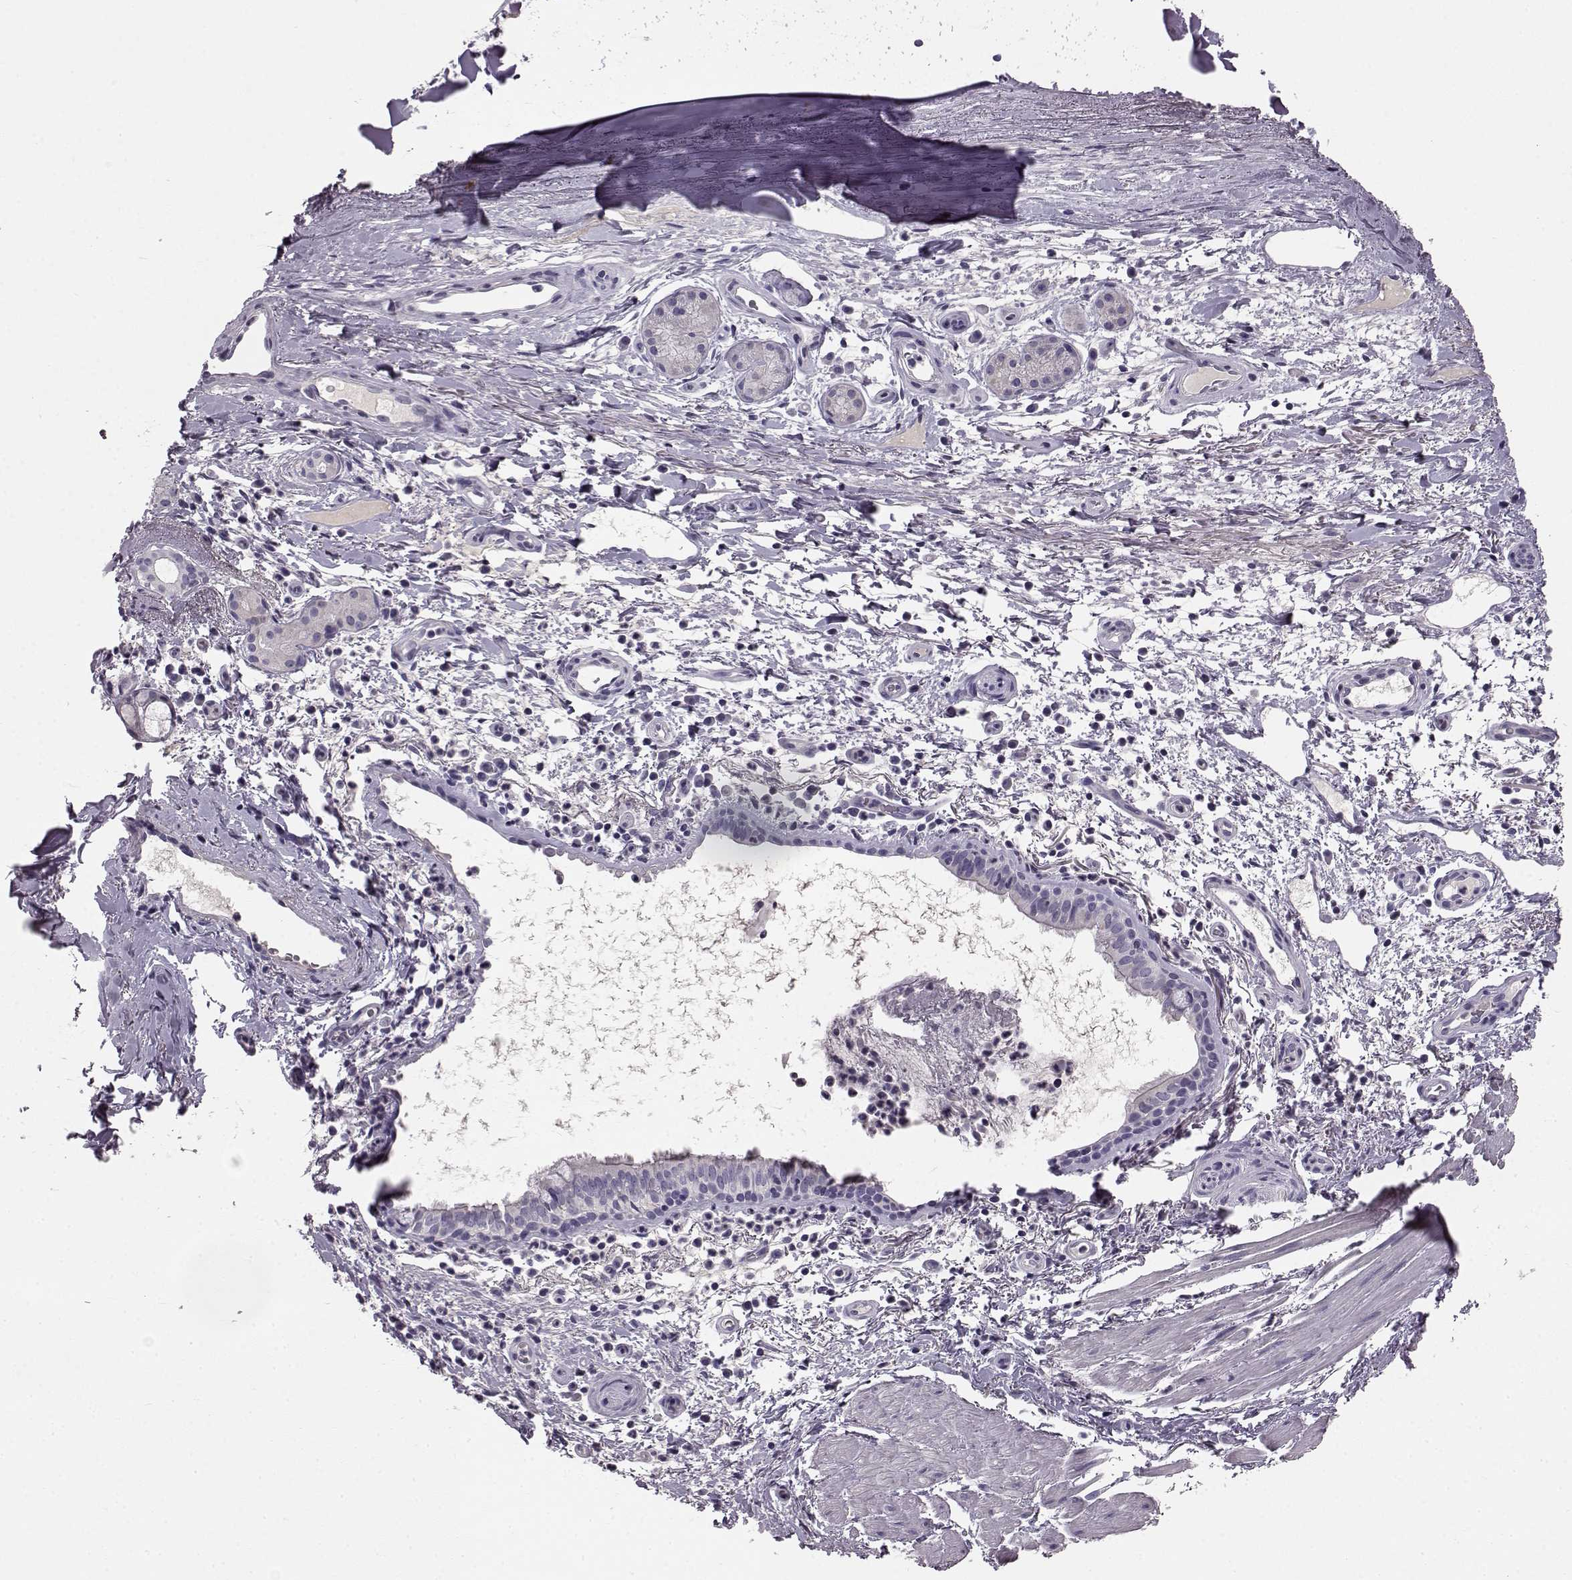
{"staining": {"intensity": "negative", "quantity": "none", "location": "none"}, "tissue": "bronchus", "cell_type": "Respiratory epithelial cells", "image_type": "normal", "snomed": [{"axis": "morphology", "description": "Normal tissue, NOS"}, {"axis": "topography", "description": "Bronchus"}], "caption": "This is a histopathology image of IHC staining of benign bronchus, which shows no staining in respiratory epithelial cells.", "gene": "KRT81", "patient": {"sex": "female", "age": 64}}